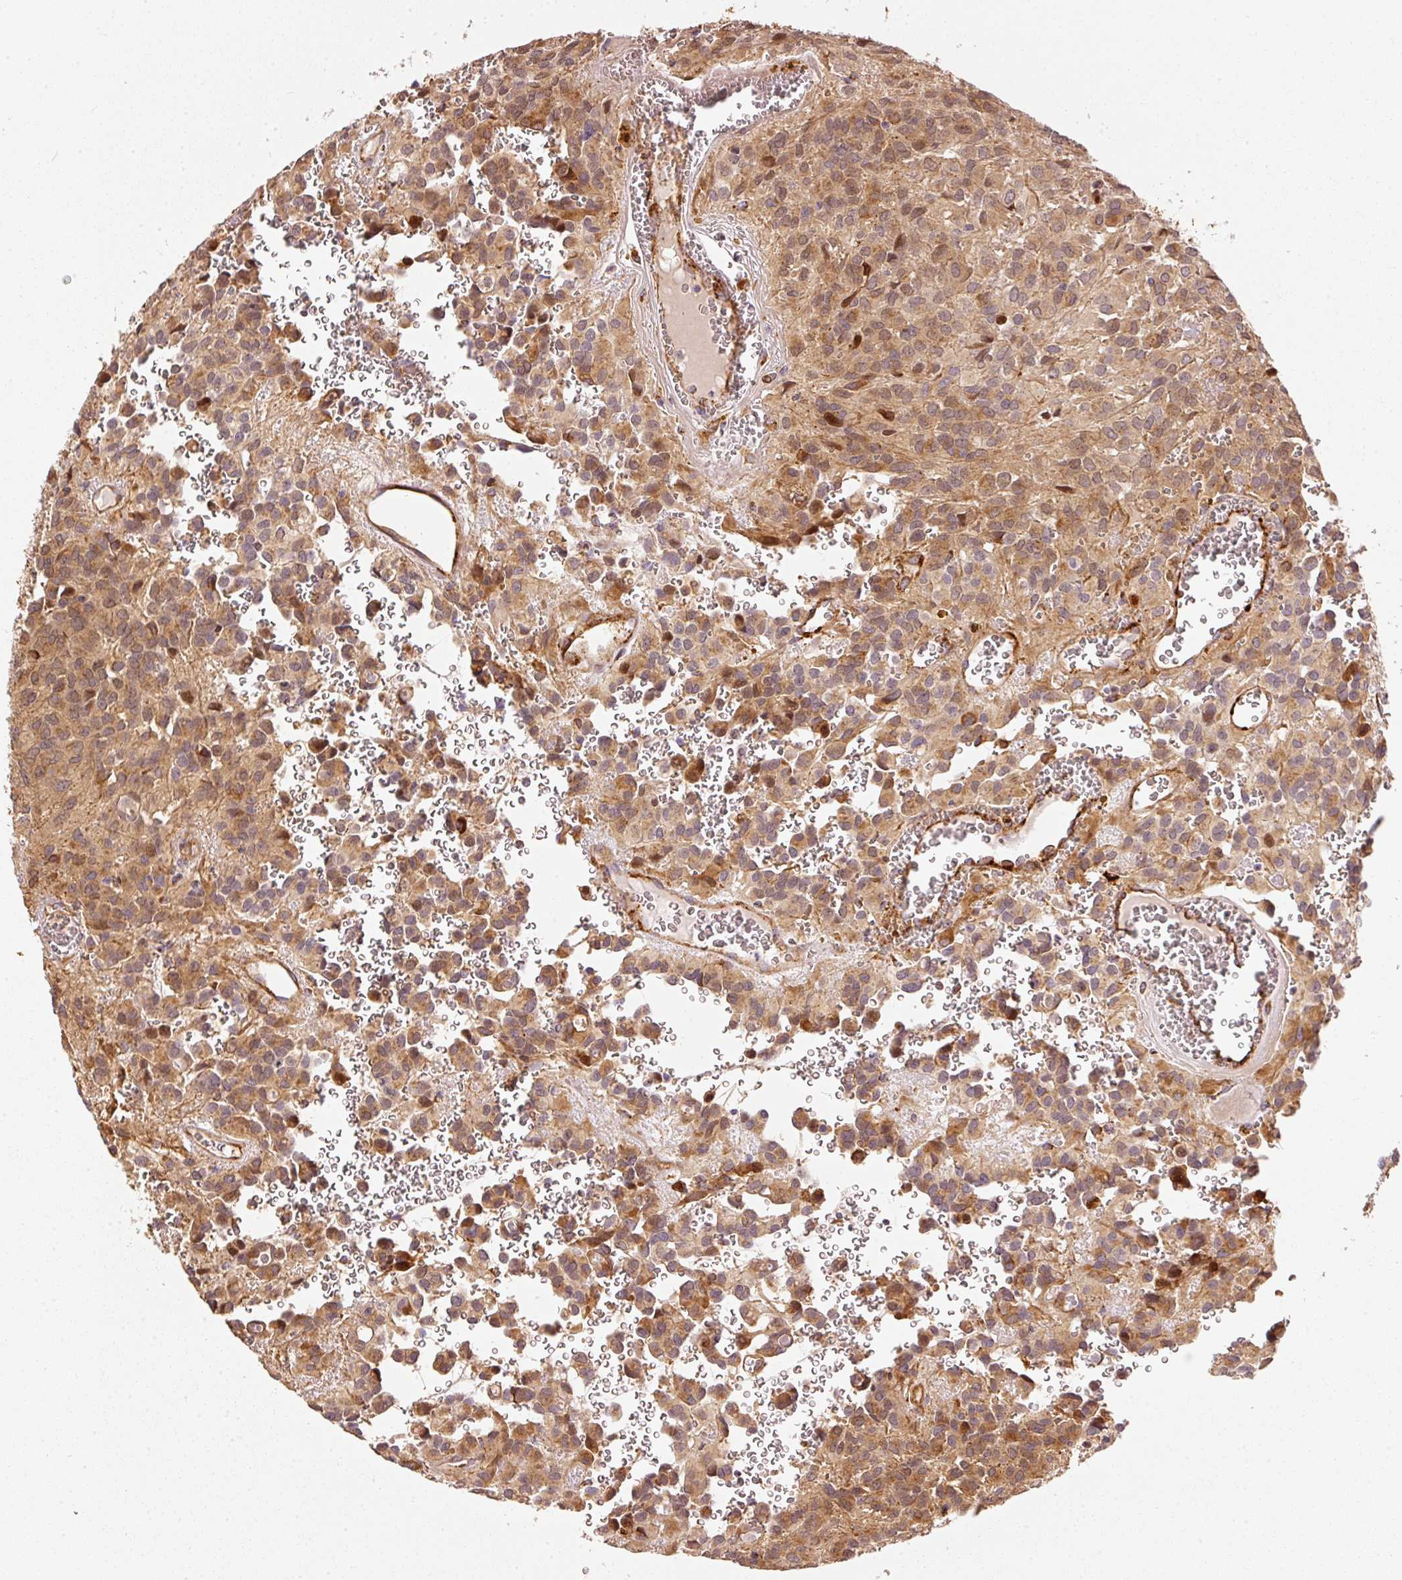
{"staining": {"intensity": "moderate", "quantity": ">75%", "location": "cytoplasmic/membranous"}, "tissue": "glioma", "cell_type": "Tumor cells", "image_type": "cancer", "snomed": [{"axis": "morphology", "description": "Glioma, malignant, Low grade"}, {"axis": "topography", "description": "Brain"}], "caption": "Protein expression analysis of glioma shows moderate cytoplasmic/membranous staining in about >75% of tumor cells. Nuclei are stained in blue.", "gene": "MTHFD1L", "patient": {"sex": "male", "age": 56}}